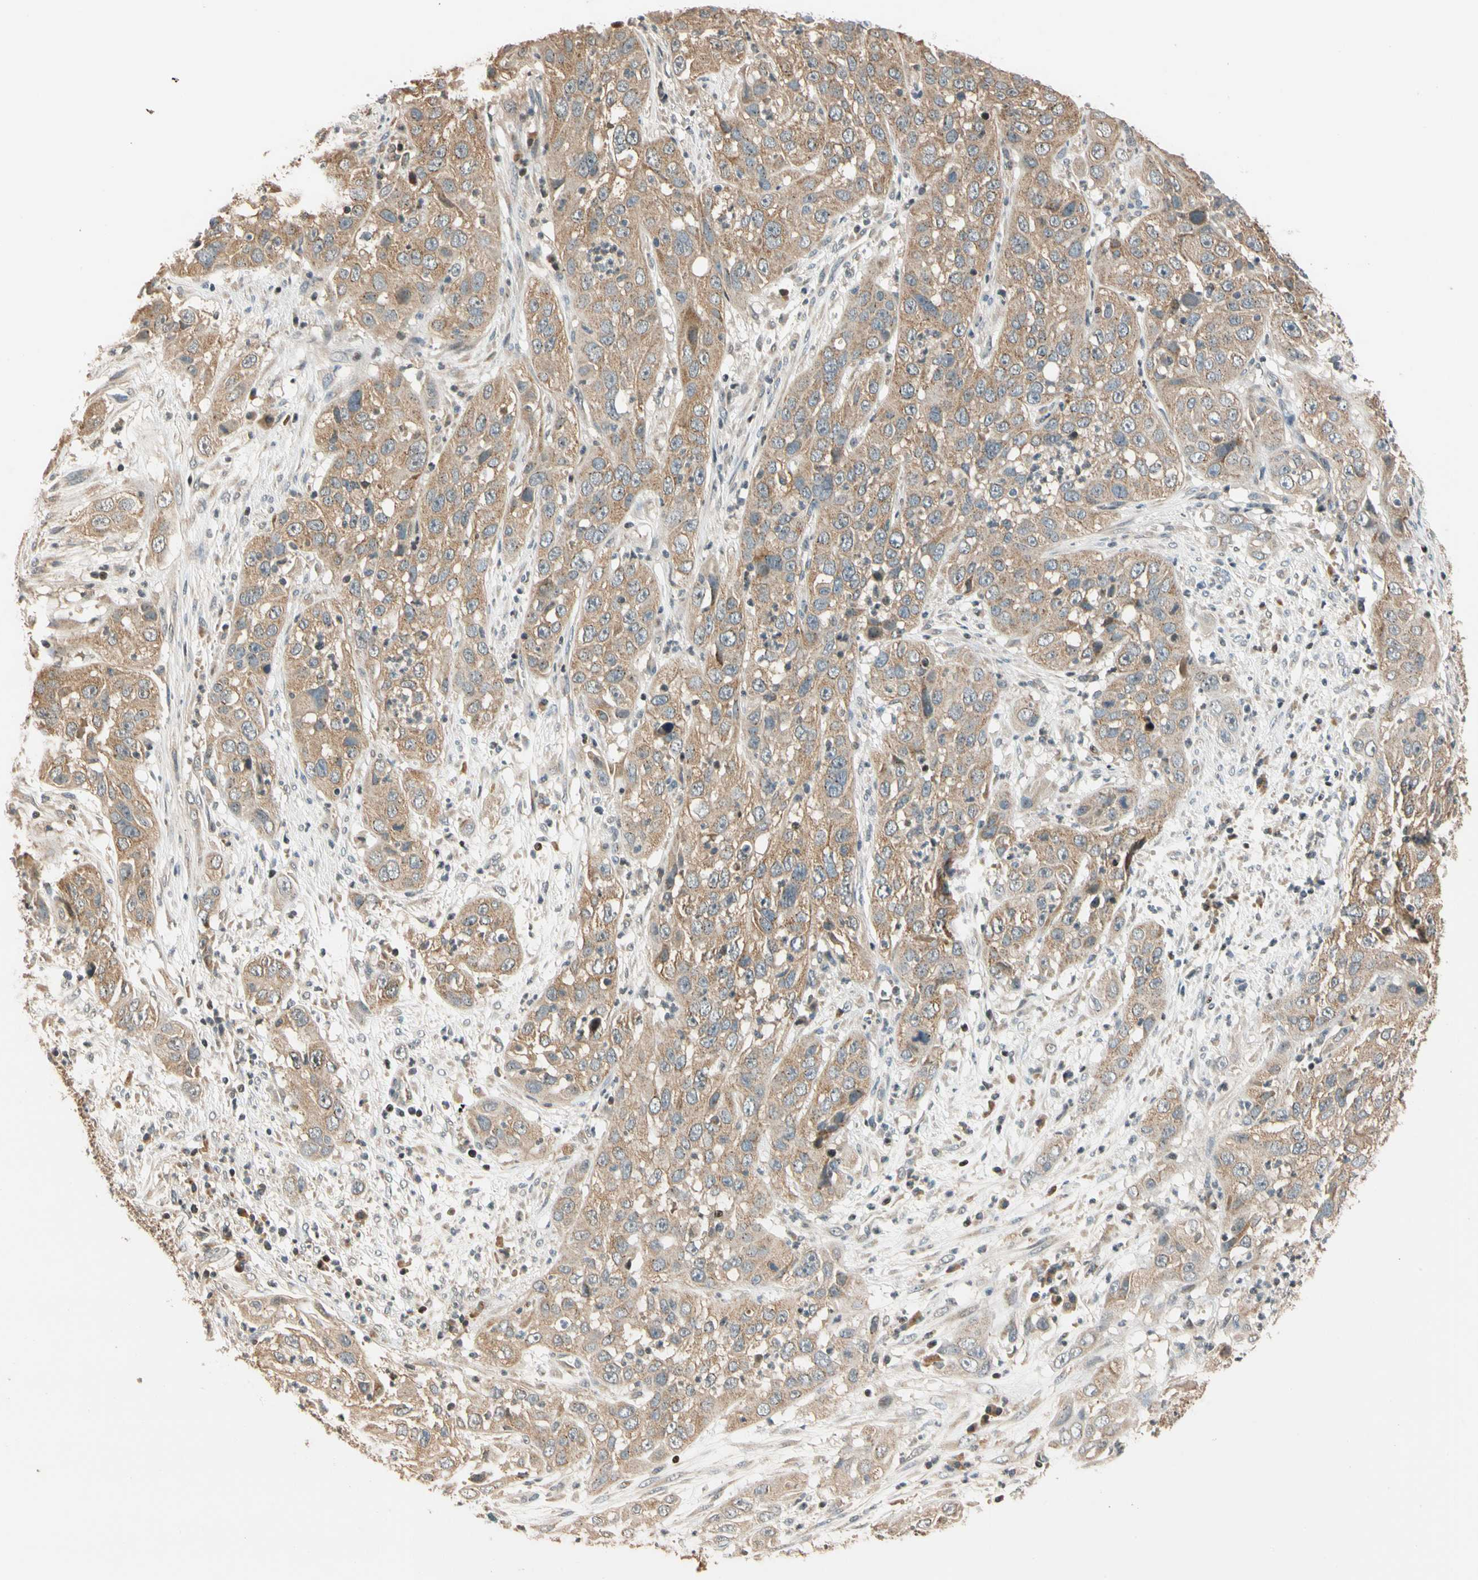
{"staining": {"intensity": "moderate", "quantity": ">75%", "location": "cytoplasmic/membranous"}, "tissue": "cervical cancer", "cell_type": "Tumor cells", "image_type": "cancer", "snomed": [{"axis": "morphology", "description": "Squamous cell carcinoma, NOS"}, {"axis": "topography", "description": "Cervix"}], "caption": "This micrograph displays immunohistochemistry (IHC) staining of human cervical squamous cell carcinoma, with medium moderate cytoplasmic/membranous staining in about >75% of tumor cells.", "gene": "HECW1", "patient": {"sex": "female", "age": 32}}